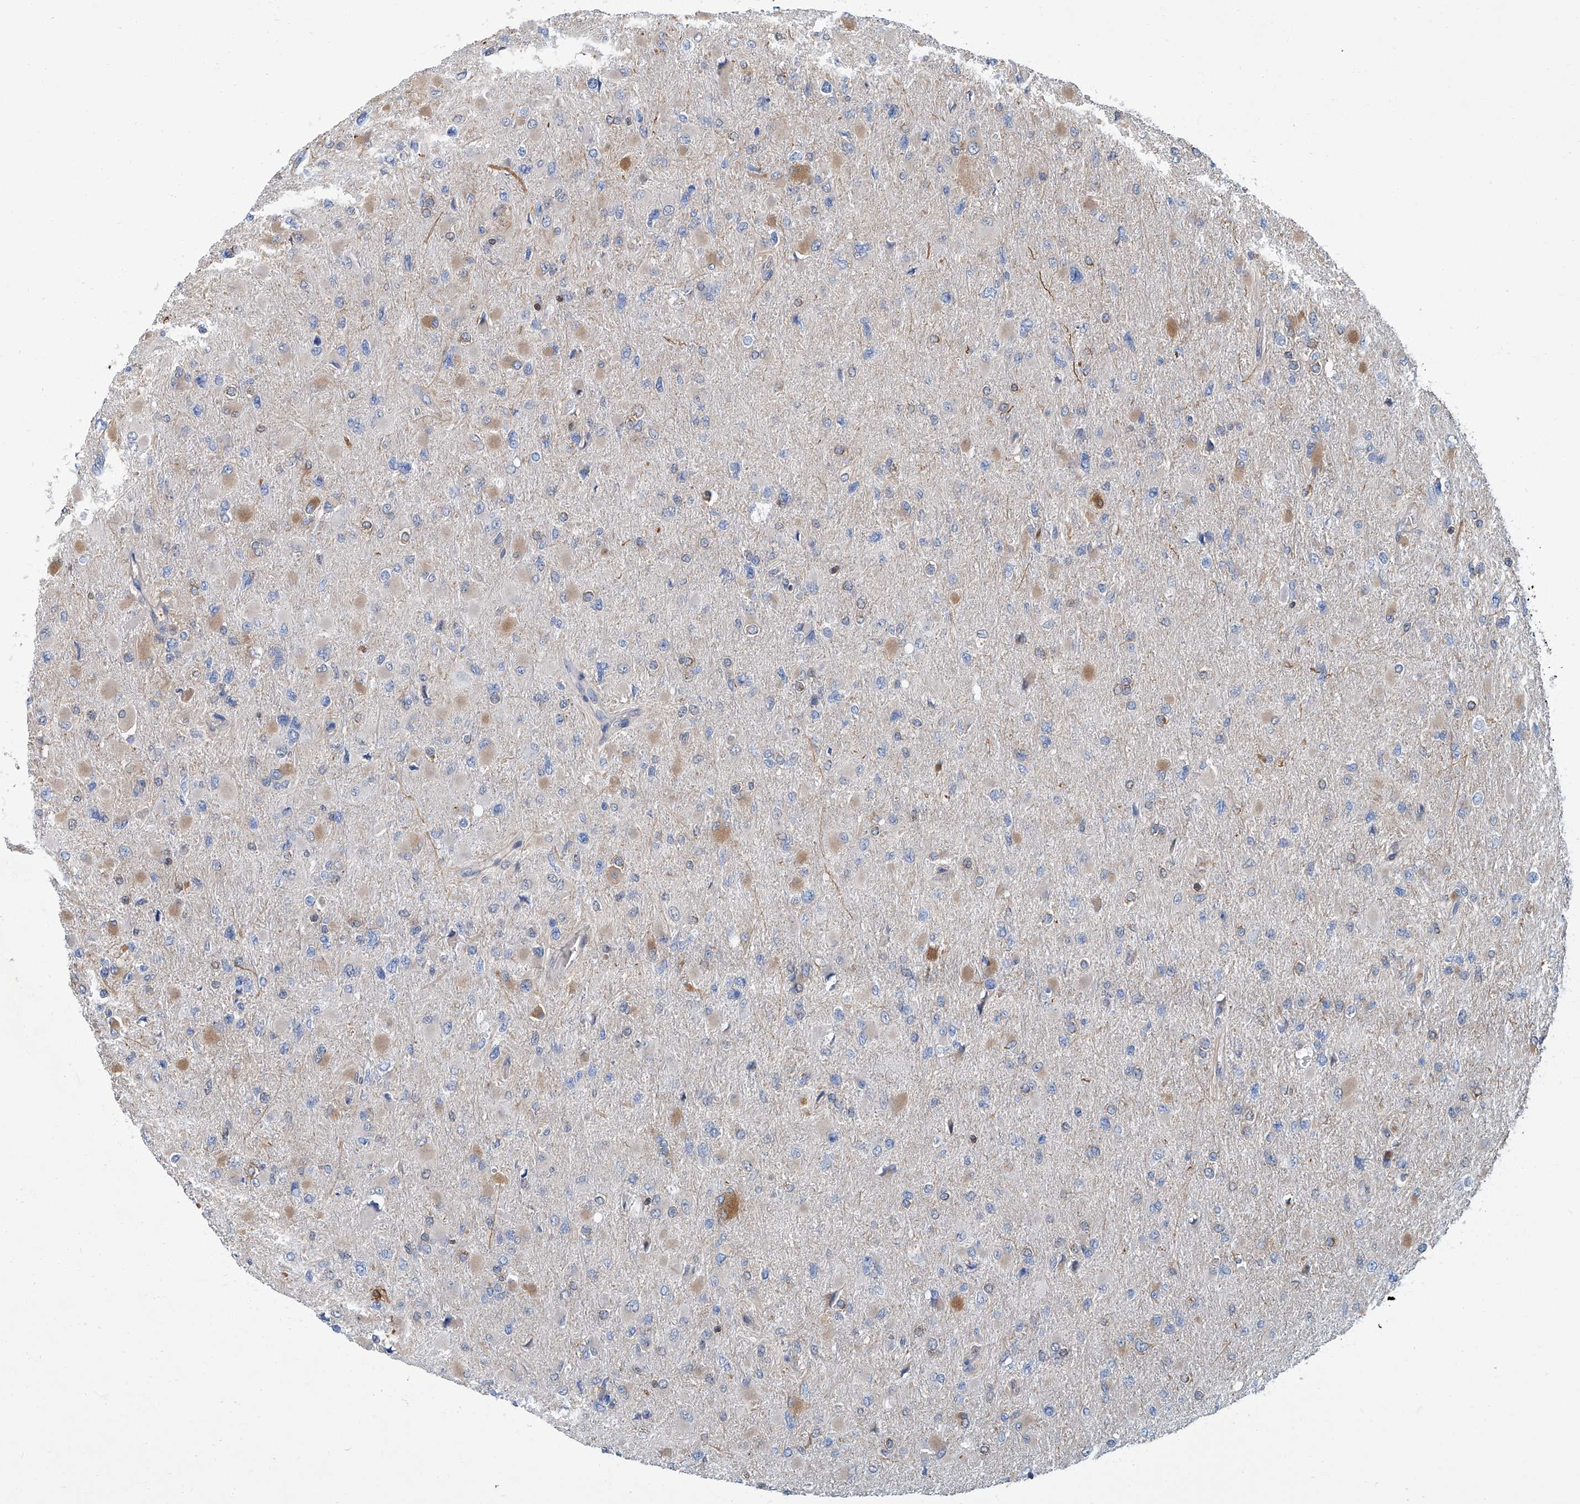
{"staining": {"intensity": "moderate", "quantity": "<25%", "location": "cytoplasmic/membranous"}, "tissue": "glioma", "cell_type": "Tumor cells", "image_type": "cancer", "snomed": [{"axis": "morphology", "description": "Glioma, malignant, High grade"}, {"axis": "topography", "description": "Cerebral cortex"}], "caption": "A high-resolution image shows immunohistochemistry (IHC) staining of glioma, which displays moderate cytoplasmic/membranous positivity in approximately <25% of tumor cells.", "gene": "PSMB10", "patient": {"sex": "female", "age": 36}}